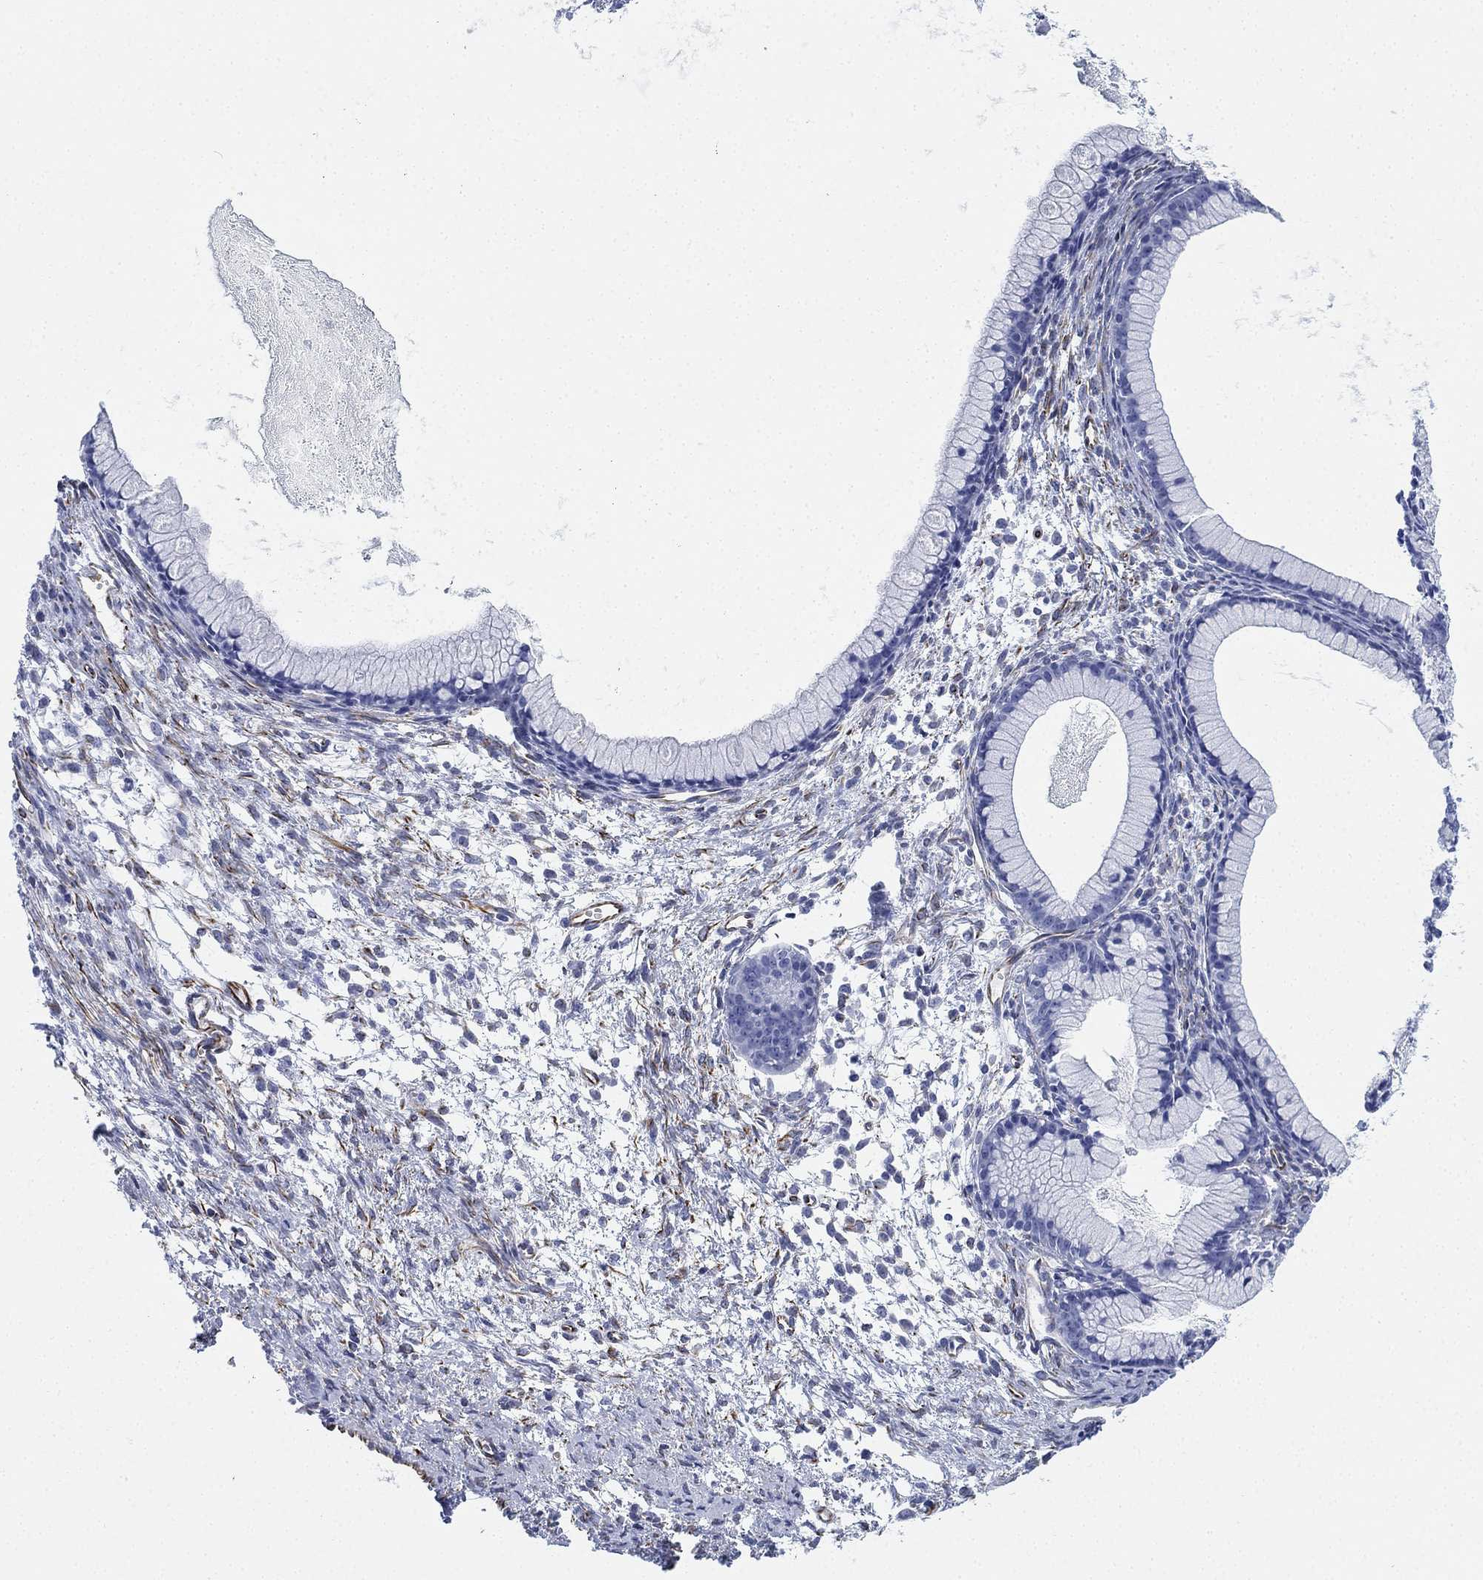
{"staining": {"intensity": "negative", "quantity": "none", "location": "none"}, "tissue": "ovarian cancer", "cell_type": "Tumor cells", "image_type": "cancer", "snomed": [{"axis": "morphology", "description": "Cystadenocarcinoma, mucinous, NOS"}, {"axis": "topography", "description": "Ovary"}], "caption": "Immunohistochemistry (IHC) micrograph of human ovarian cancer (mucinous cystadenocarcinoma) stained for a protein (brown), which reveals no staining in tumor cells.", "gene": "PSKH2", "patient": {"sex": "female", "age": 41}}